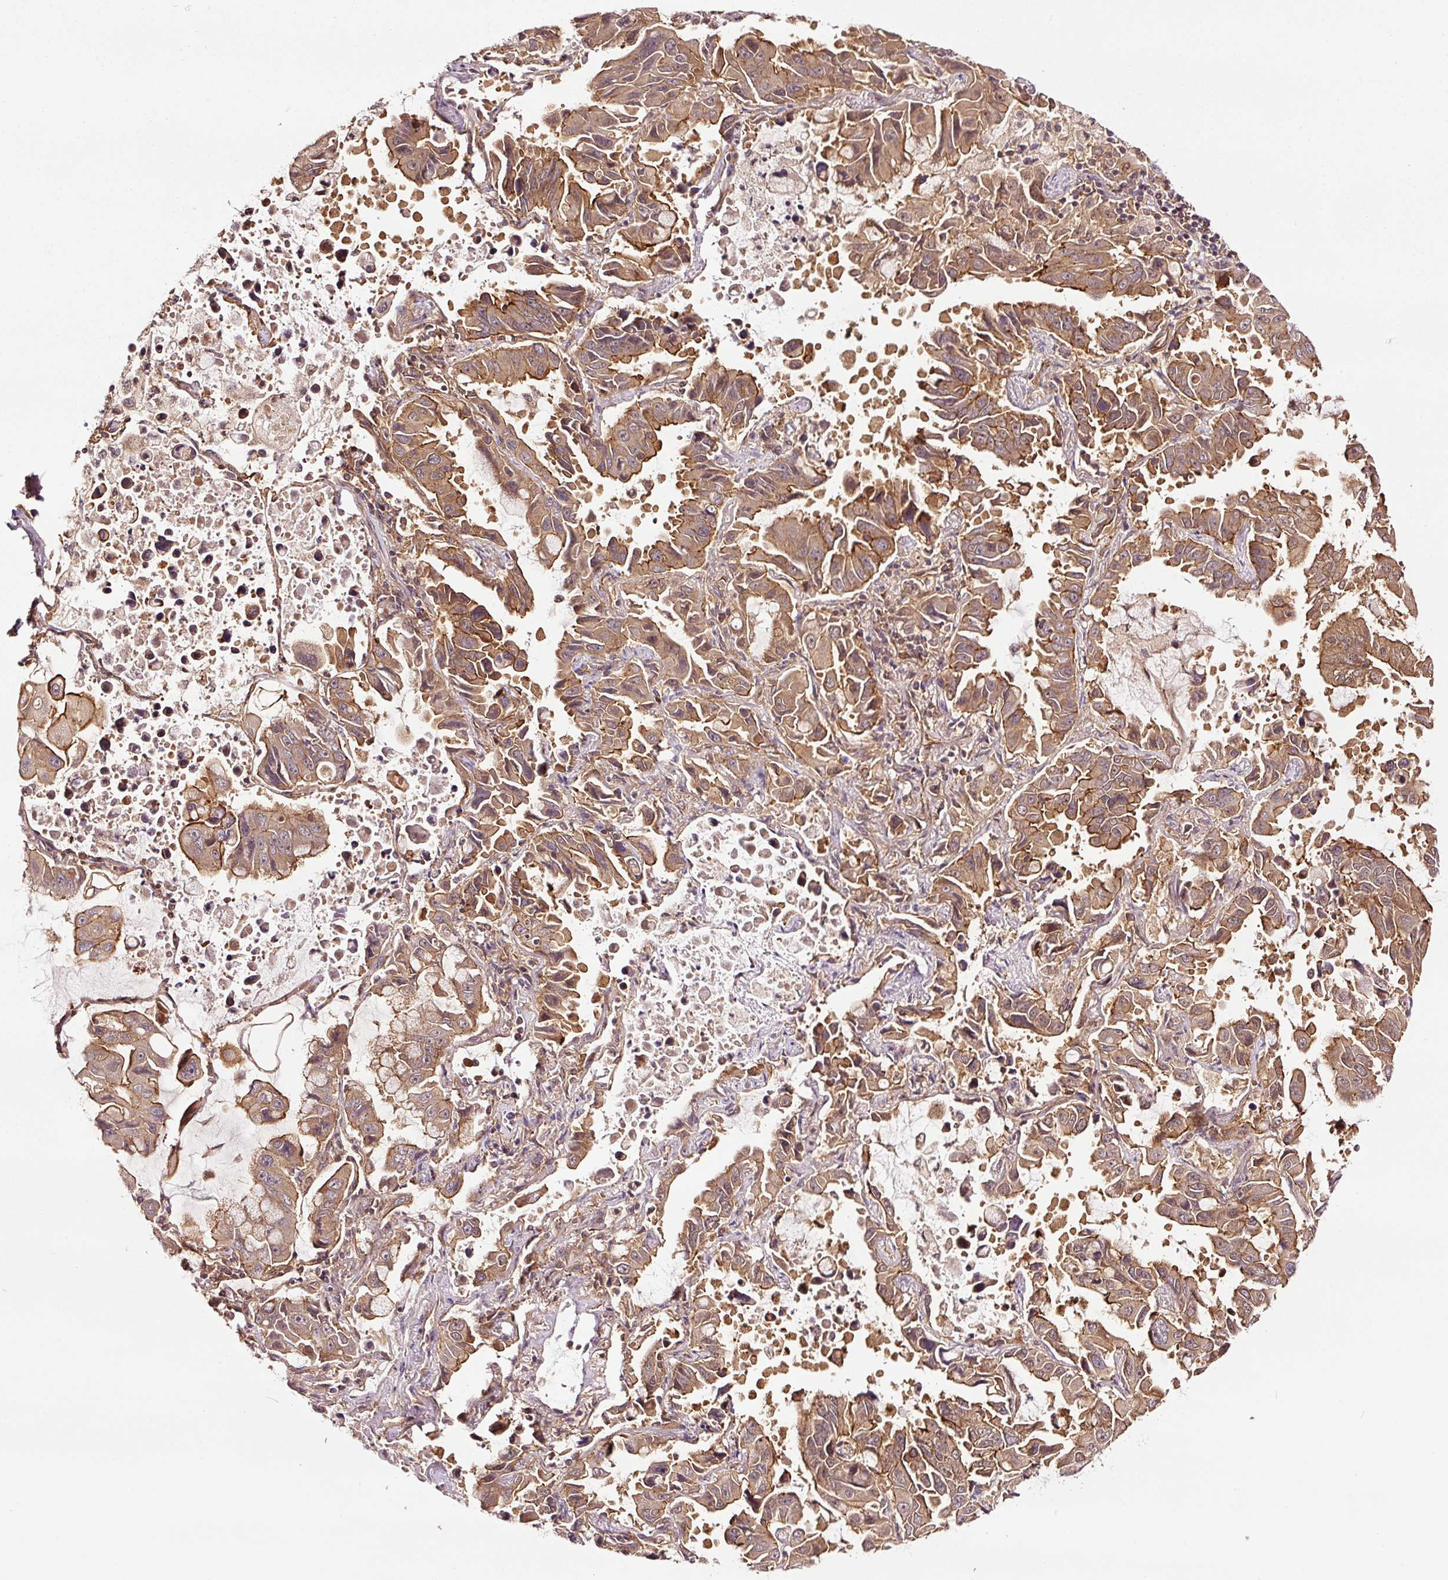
{"staining": {"intensity": "moderate", "quantity": ">75%", "location": "cytoplasmic/membranous"}, "tissue": "lung cancer", "cell_type": "Tumor cells", "image_type": "cancer", "snomed": [{"axis": "morphology", "description": "Adenocarcinoma, NOS"}, {"axis": "topography", "description": "Lung"}], "caption": "Immunohistochemistry staining of lung cancer, which displays medium levels of moderate cytoplasmic/membranous positivity in approximately >75% of tumor cells indicating moderate cytoplasmic/membranous protein staining. The staining was performed using DAB (3,3'-diaminobenzidine) (brown) for protein detection and nuclei were counterstained in hematoxylin (blue).", "gene": "METAP1", "patient": {"sex": "male", "age": 64}}